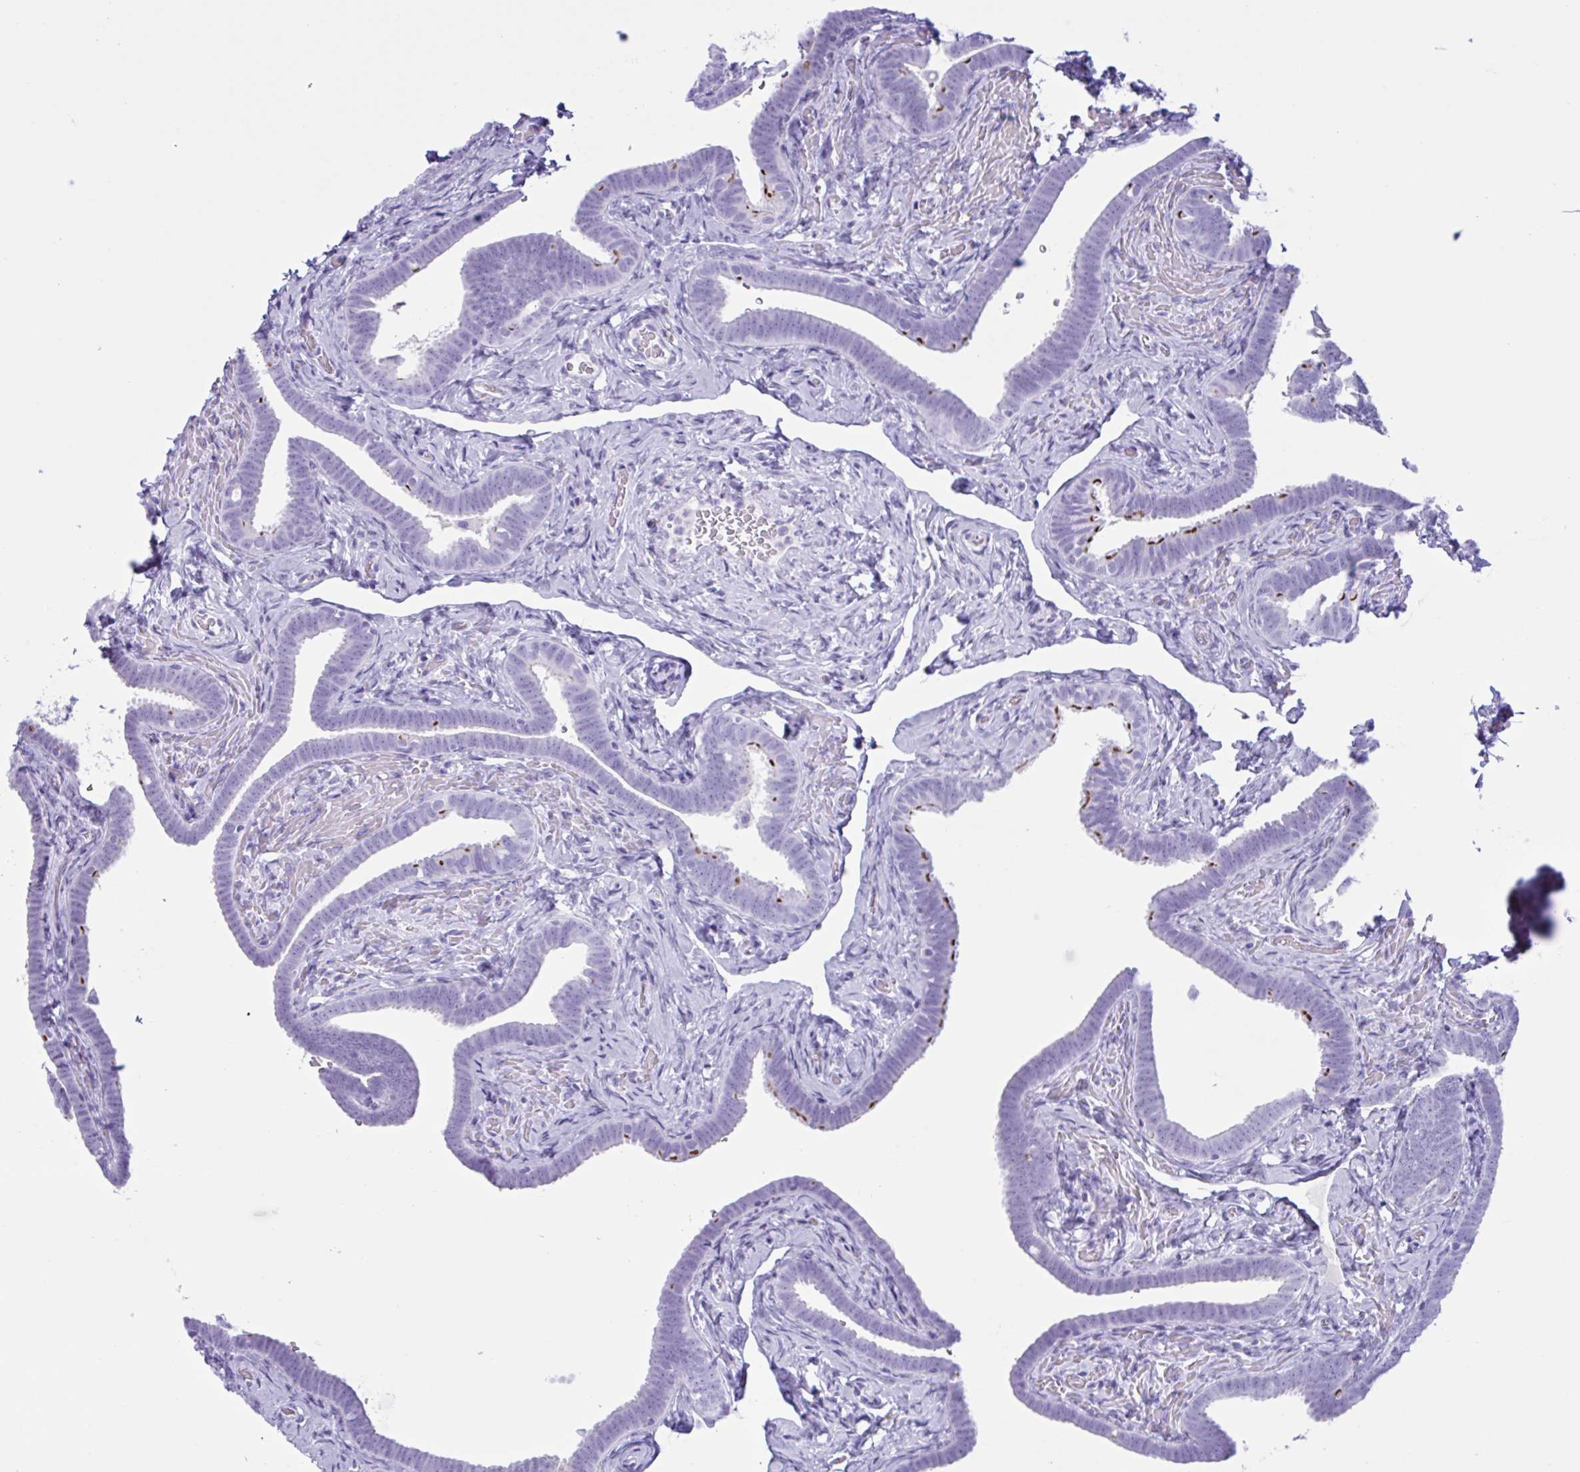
{"staining": {"intensity": "strong", "quantity": "<25%", "location": "cytoplasmic/membranous"}, "tissue": "fallopian tube", "cell_type": "Glandular cells", "image_type": "normal", "snomed": [{"axis": "morphology", "description": "Normal tissue, NOS"}, {"axis": "topography", "description": "Fallopian tube"}], "caption": "Fallopian tube stained with immunohistochemistry (IHC) displays strong cytoplasmic/membranous staining in approximately <25% of glandular cells.", "gene": "MRGPRG", "patient": {"sex": "female", "age": 69}}